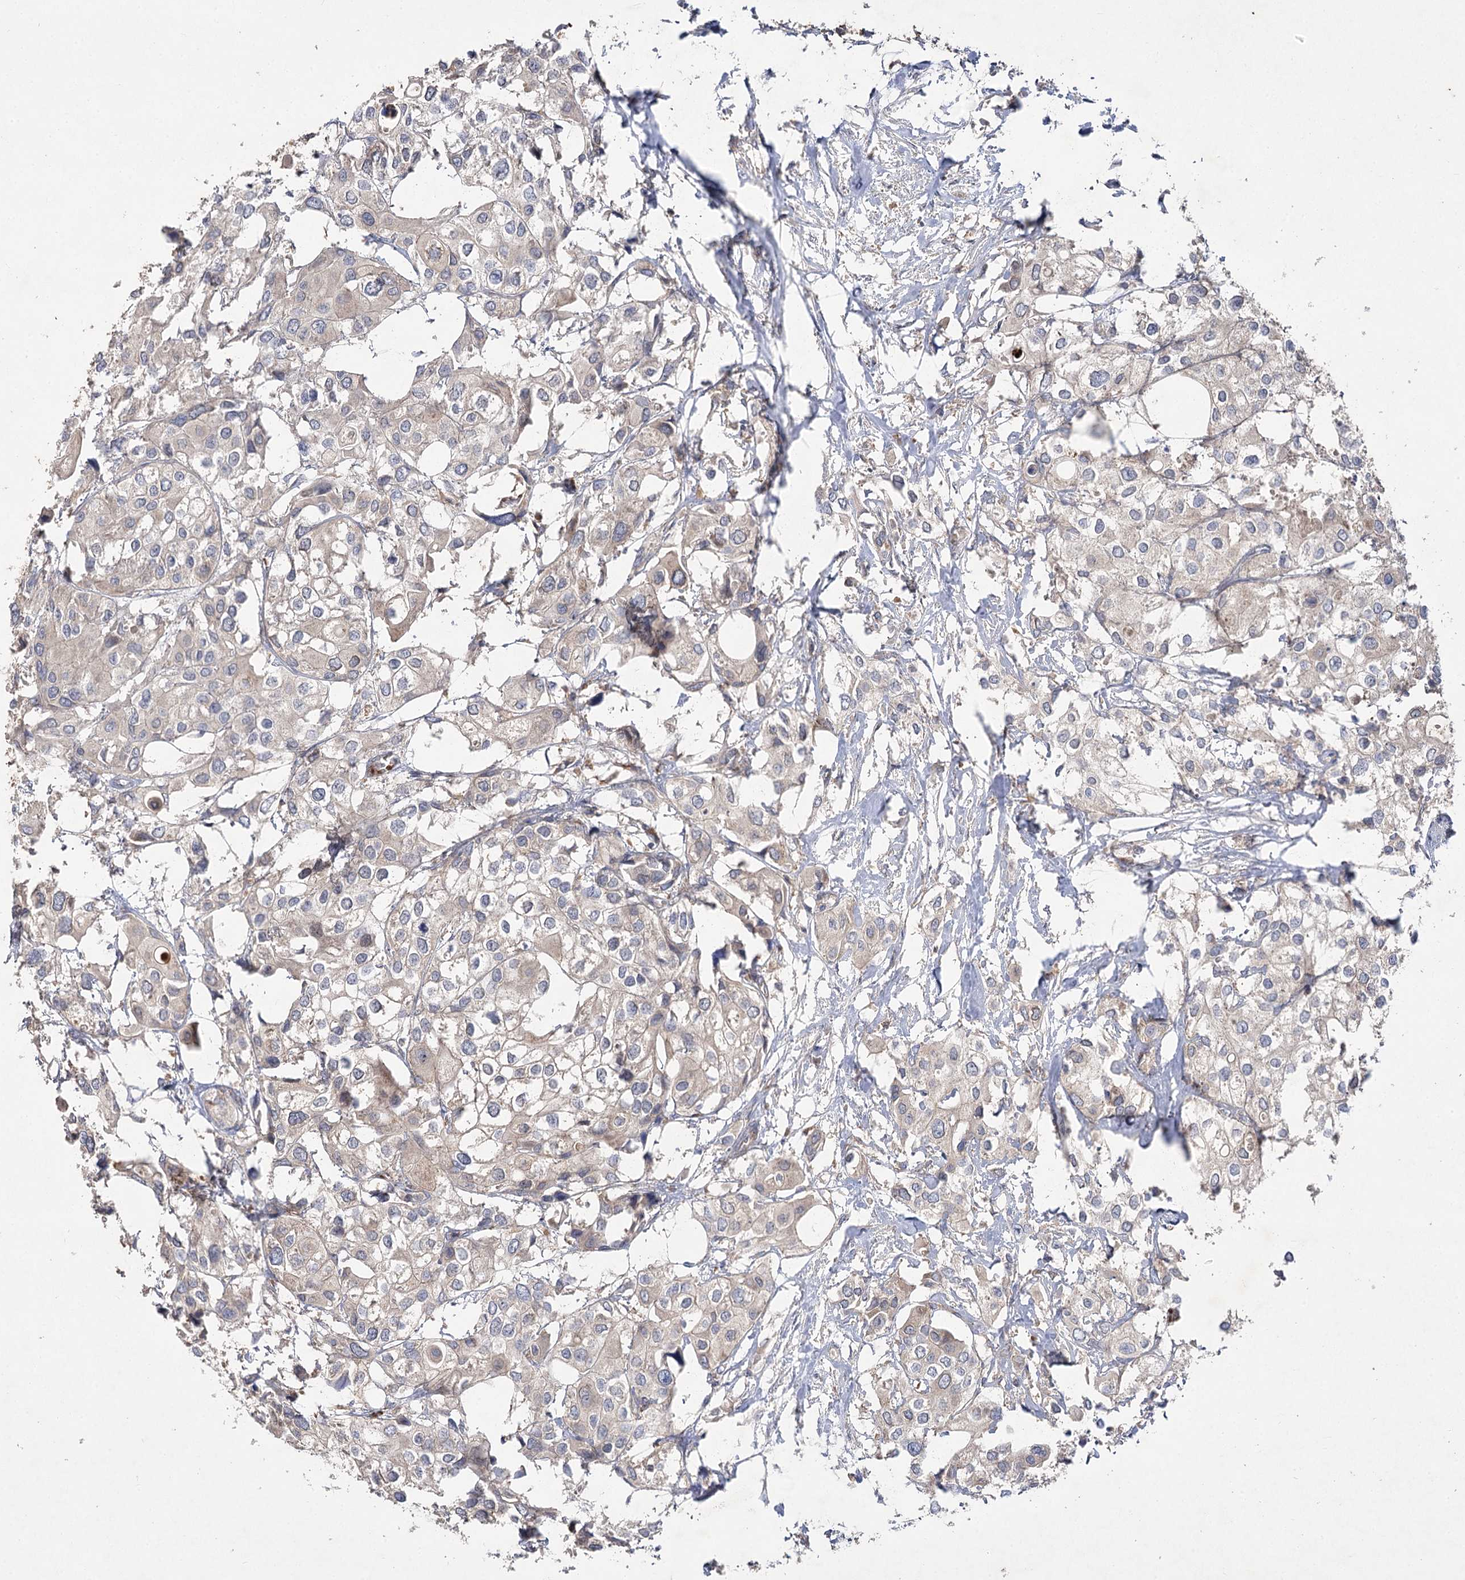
{"staining": {"intensity": "moderate", "quantity": "25%-75%", "location": "cytoplasmic/membranous"}, "tissue": "urothelial cancer", "cell_type": "Tumor cells", "image_type": "cancer", "snomed": [{"axis": "morphology", "description": "Urothelial carcinoma, High grade"}, {"axis": "topography", "description": "Urinary bladder"}], "caption": "IHC of urothelial carcinoma (high-grade) exhibits medium levels of moderate cytoplasmic/membranous staining in approximately 25%-75% of tumor cells.", "gene": "KIAA0825", "patient": {"sex": "male", "age": 64}}